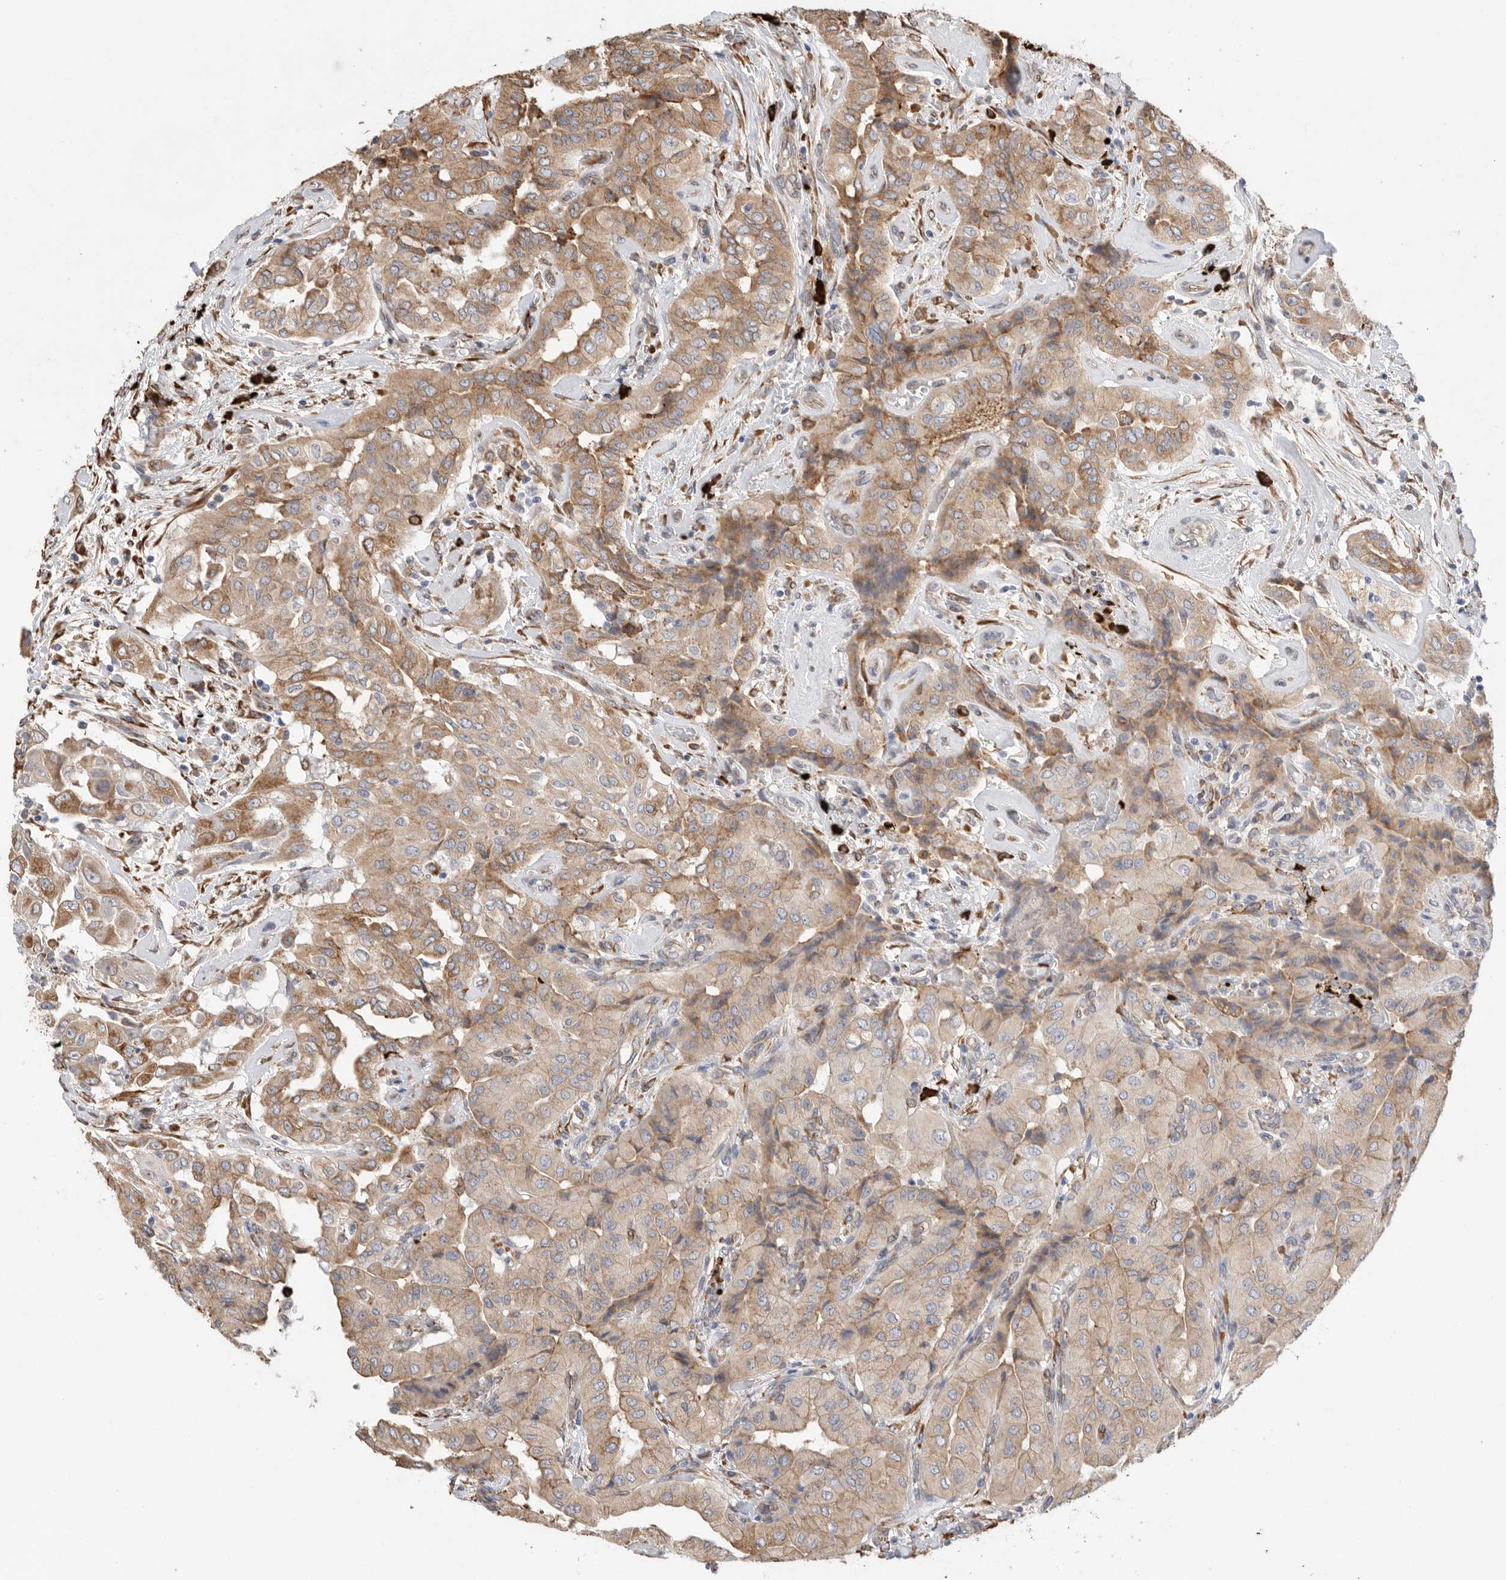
{"staining": {"intensity": "moderate", "quantity": ">75%", "location": "cytoplasmic/membranous"}, "tissue": "thyroid cancer", "cell_type": "Tumor cells", "image_type": "cancer", "snomed": [{"axis": "morphology", "description": "Papillary adenocarcinoma, NOS"}, {"axis": "topography", "description": "Thyroid gland"}], "caption": "Protein staining reveals moderate cytoplasmic/membranous expression in approximately >75% of tumor cells in thyroid cancer (papillary adenocarcinoma). (DAB IHC with brightfield microscopy, high magnification).", "gene": "BLOC1S5", "patient": {"sex": "female", "age": 59}}